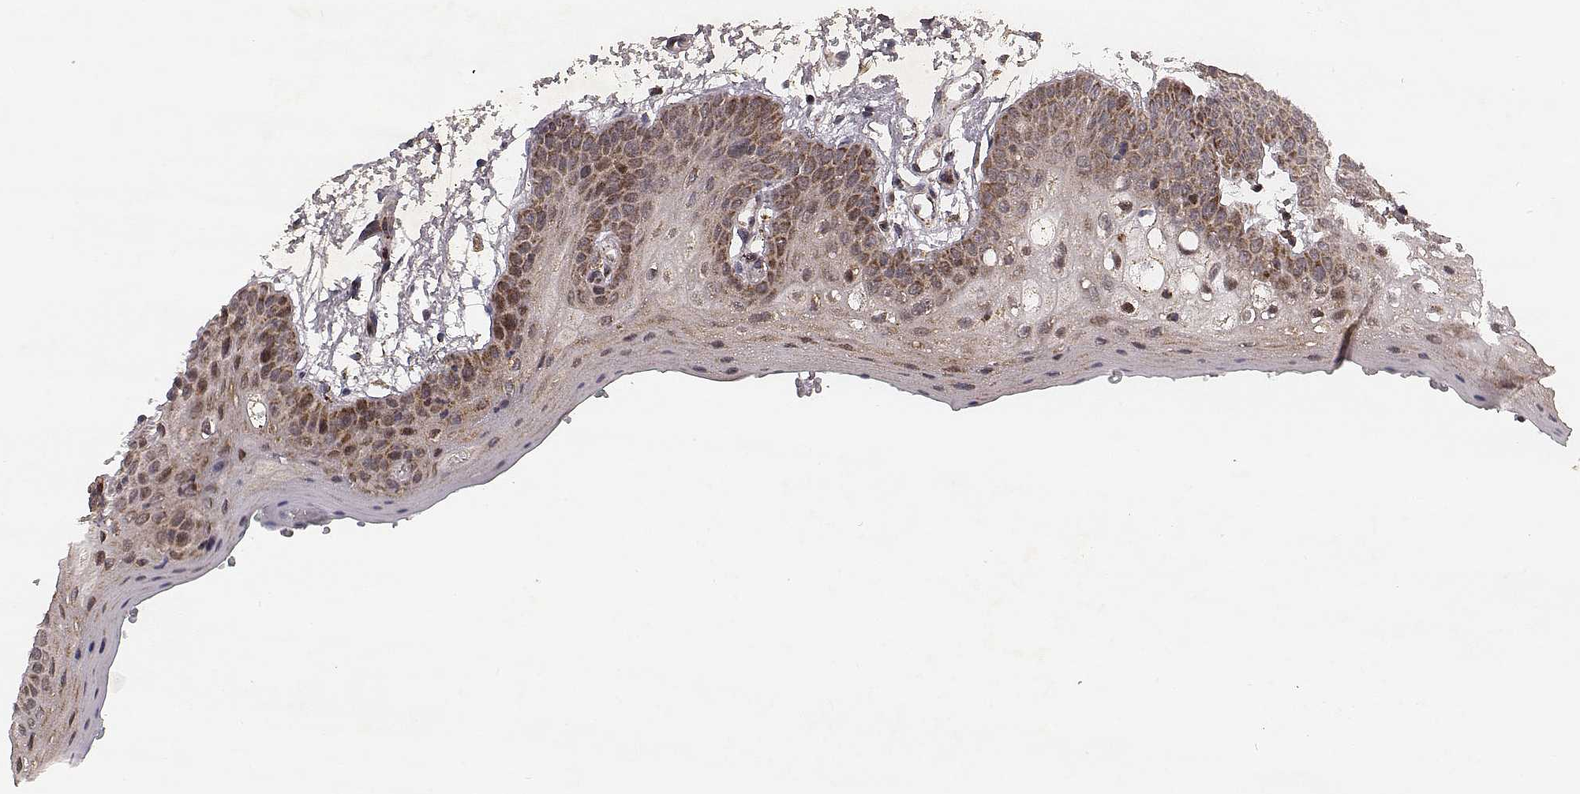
{"staining": {"intensity": "moderate", "quantity": "25%-75%", "location": "cytoplasmic/membranous"}, "tissue": "oral mucosa", "cell_type": "Squamous epithelial cells", "image_type": "normal", "snomed": [{"axis": "morphology", "description": "Normal tissue, NOS"}, {"axis": "morphology", "description": "Squamous cell carcinoma, NOS"}, {"axis": "topography", "description": "Oral tissue"}, {"axis": "topography", "description": "Head-Neck"}], "caption": "IHC photomicrograph of benign oral mucosa stained for a protein (brown), which demonstrates medium levels of moderate cytoplasmic/membranous staining in about 25%-75% of squamous epithelial cells.", "gene": "ZDHHC21", "patient": {"sex": "female", "age": 50}}